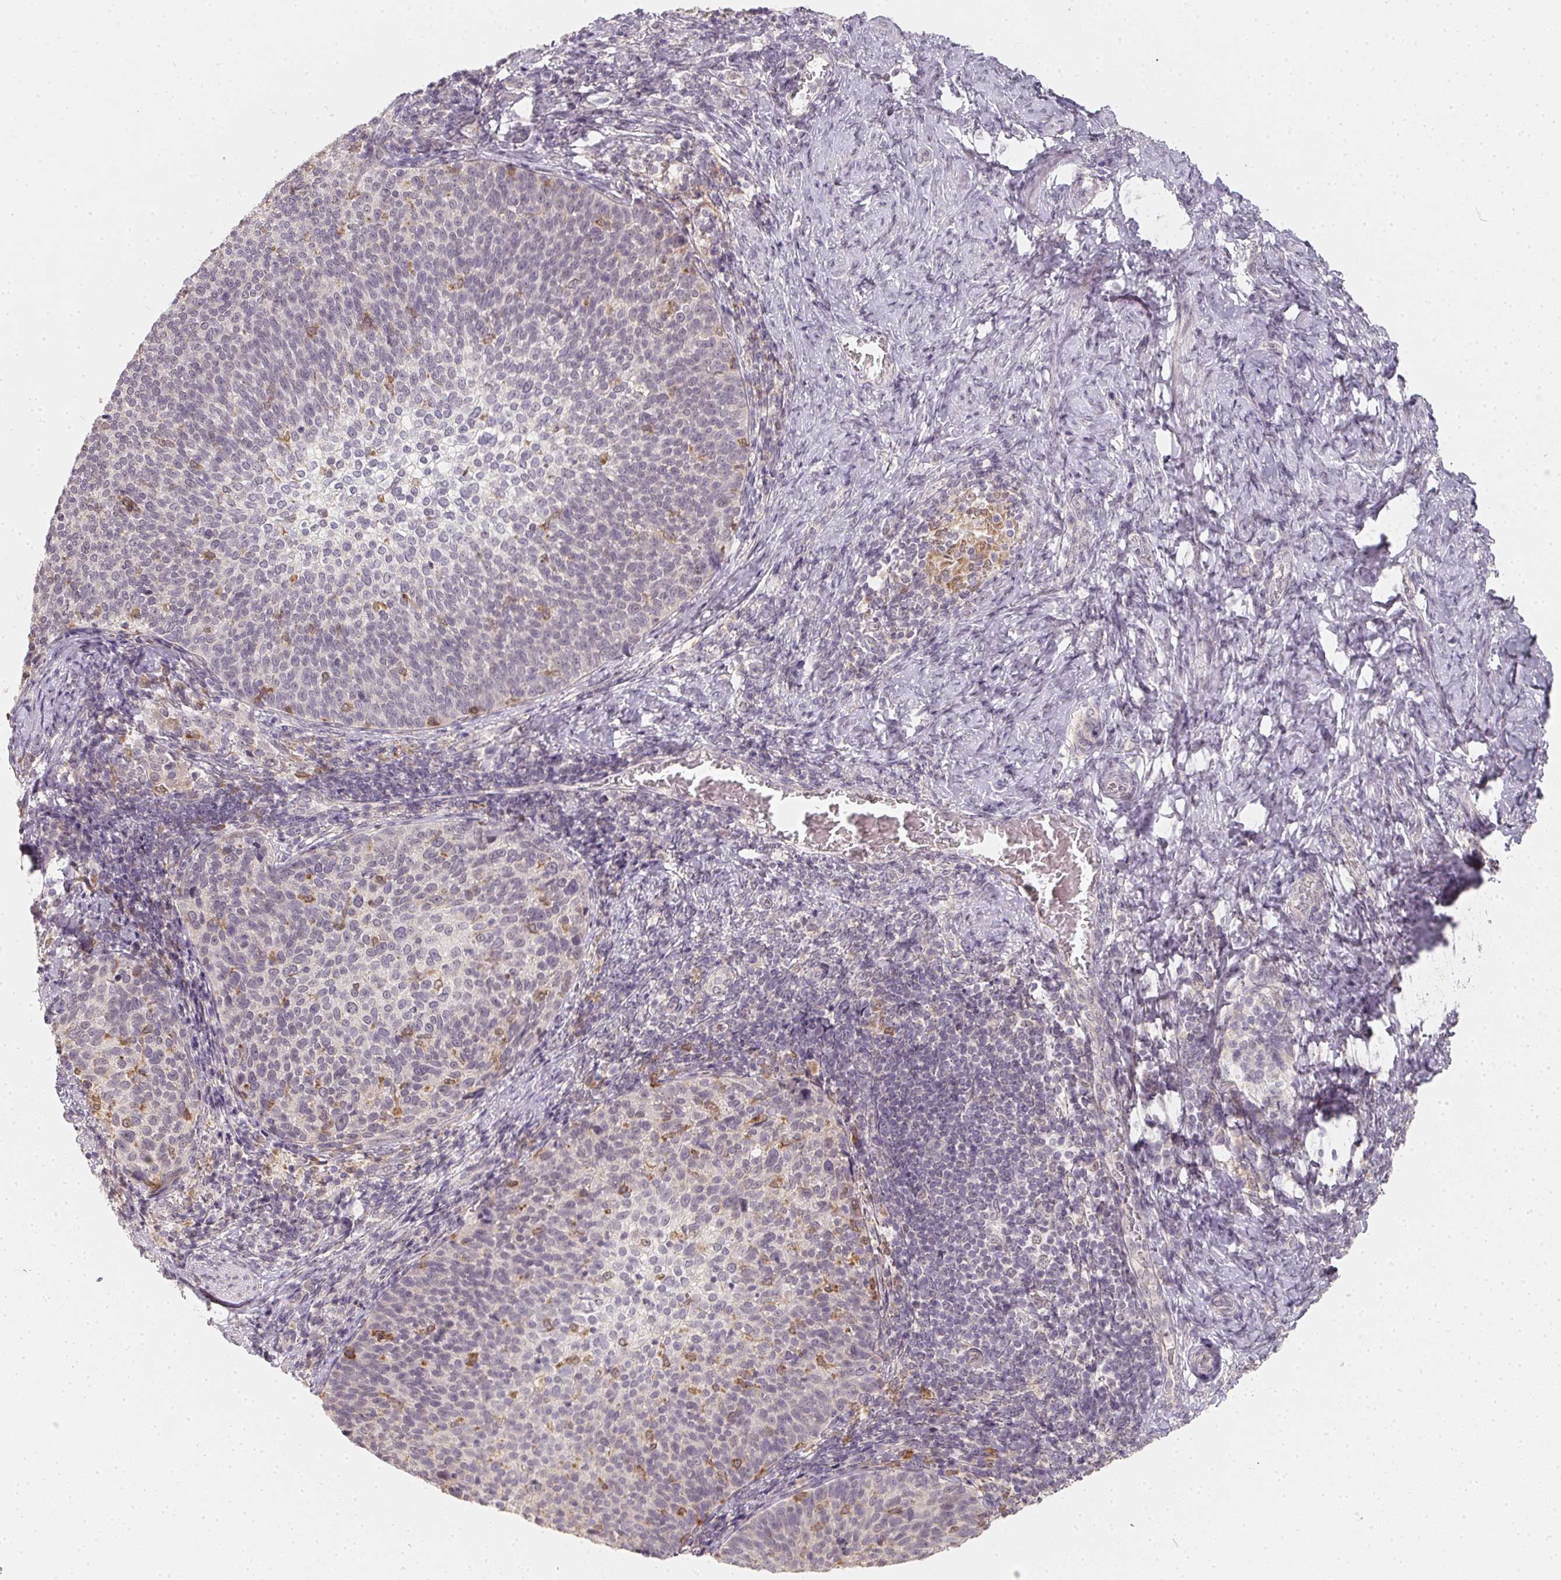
{"staining": {"intensity": "negative", "quantity": "none", "location": "none"}, "tissue": "cervical cancer", "cell_type": "Tumor cells", "image_type": "cancer", "snomed": [{"axis": "morphology", "description": "Squamous cell carcinoma, NOS"}, {"axis": "topography", "description": "Cervix"}], "caption": "Micrograph shows no significant protein expression in tumor cells of cervical cancer (squamous cell carcinoma).", "gene": "SOAT1", "patient": {"sex": "female", "age": 61}}